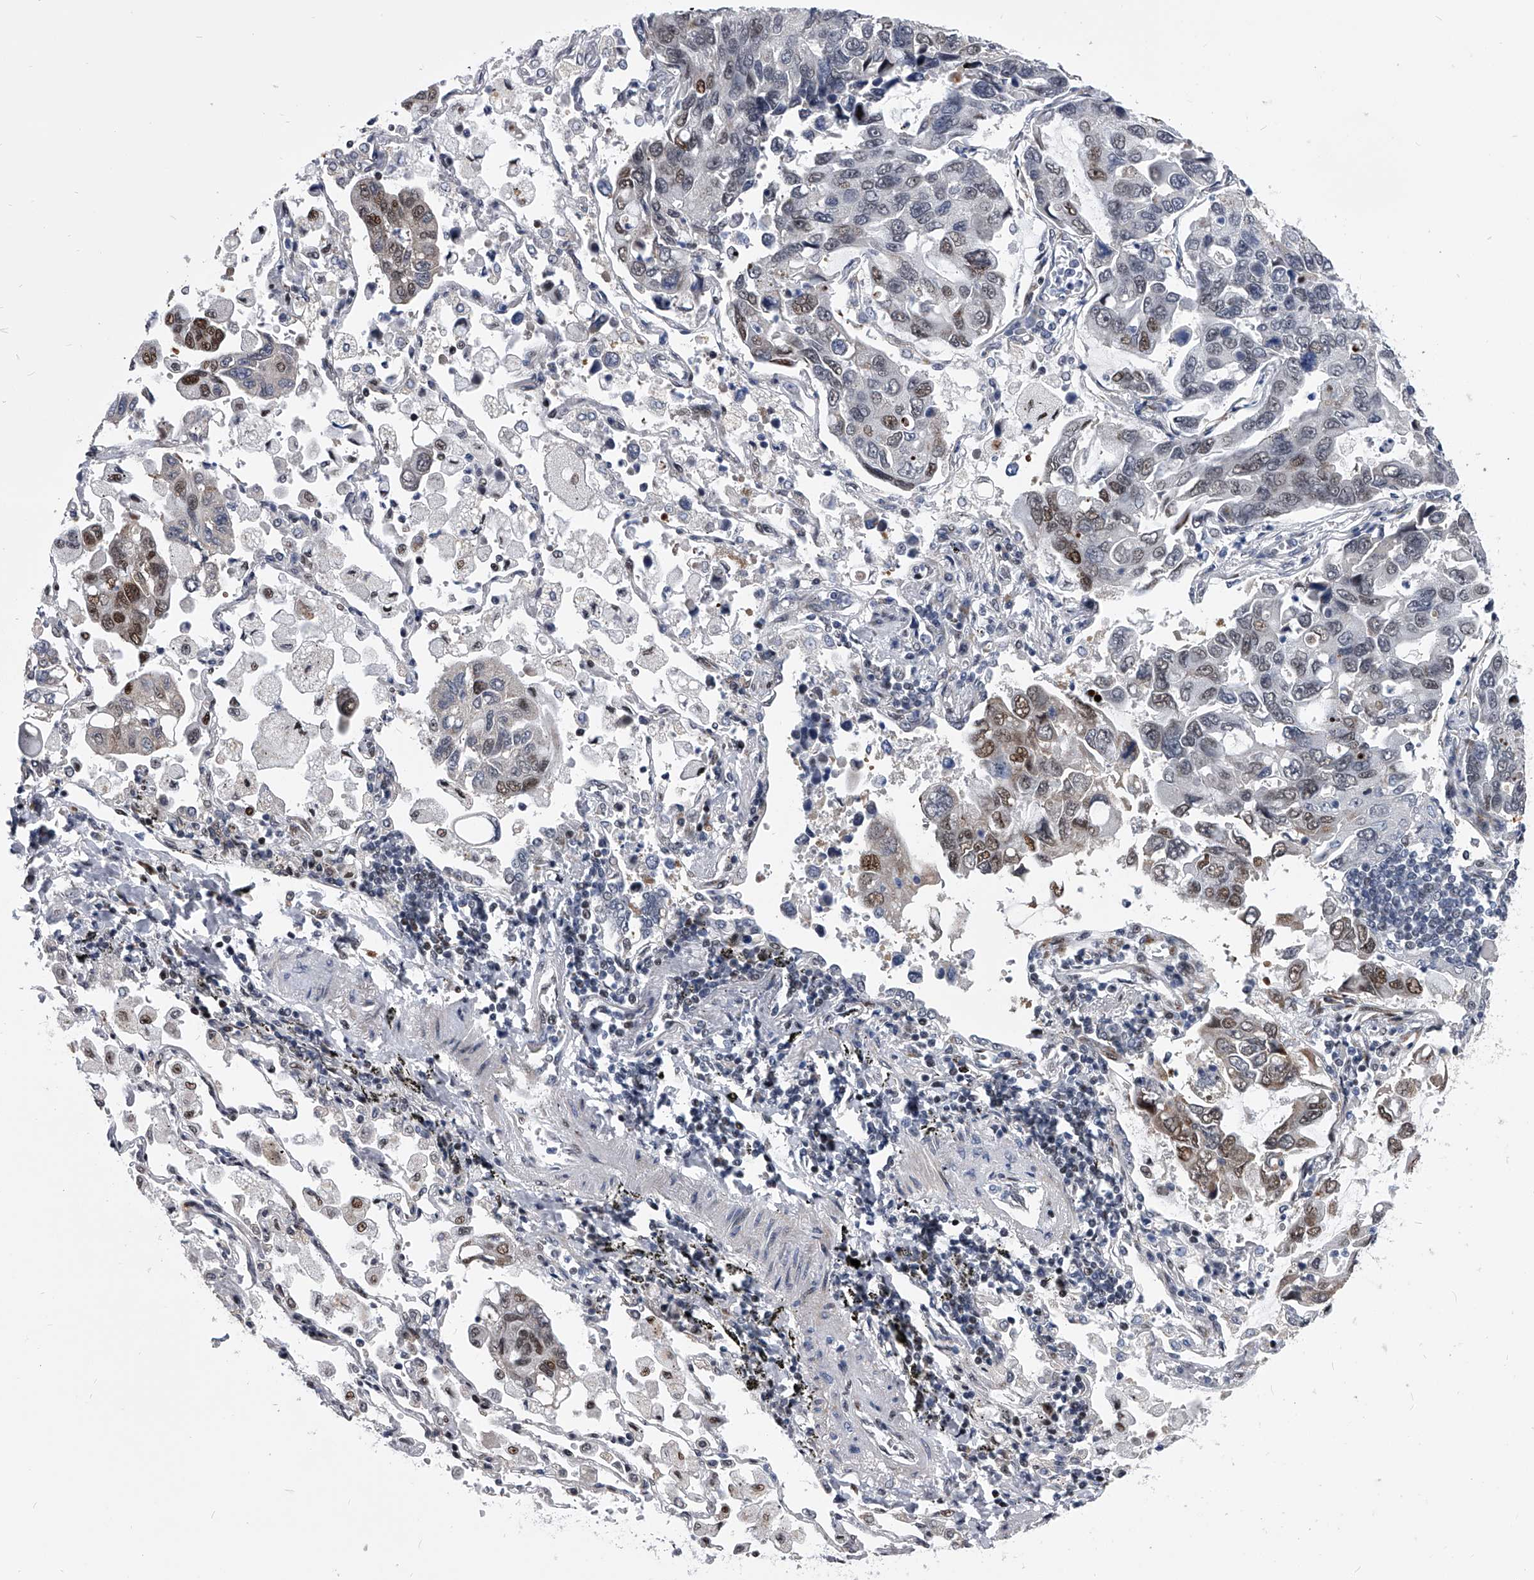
{"staining": {"intensity": "moderate", "quantity": "<25%", "location": "nuclear"}, "tissue": "lung cancer", "cell_type": "Tumor cells", "image_type": "cancer", "snomed": [{"axis": "morphology", "description": "Adenocarcinoma, NOS"}, {"axis": "topography", "description": "Lung"}], "caption": "Lung adenocarcinoma stained for a protein (brown) exhibits moderate nuclear positive positivity in approximately <25% of tumor cells.", "gene": "CMTR1", "patient": {"sex": "male", "age": 64}}